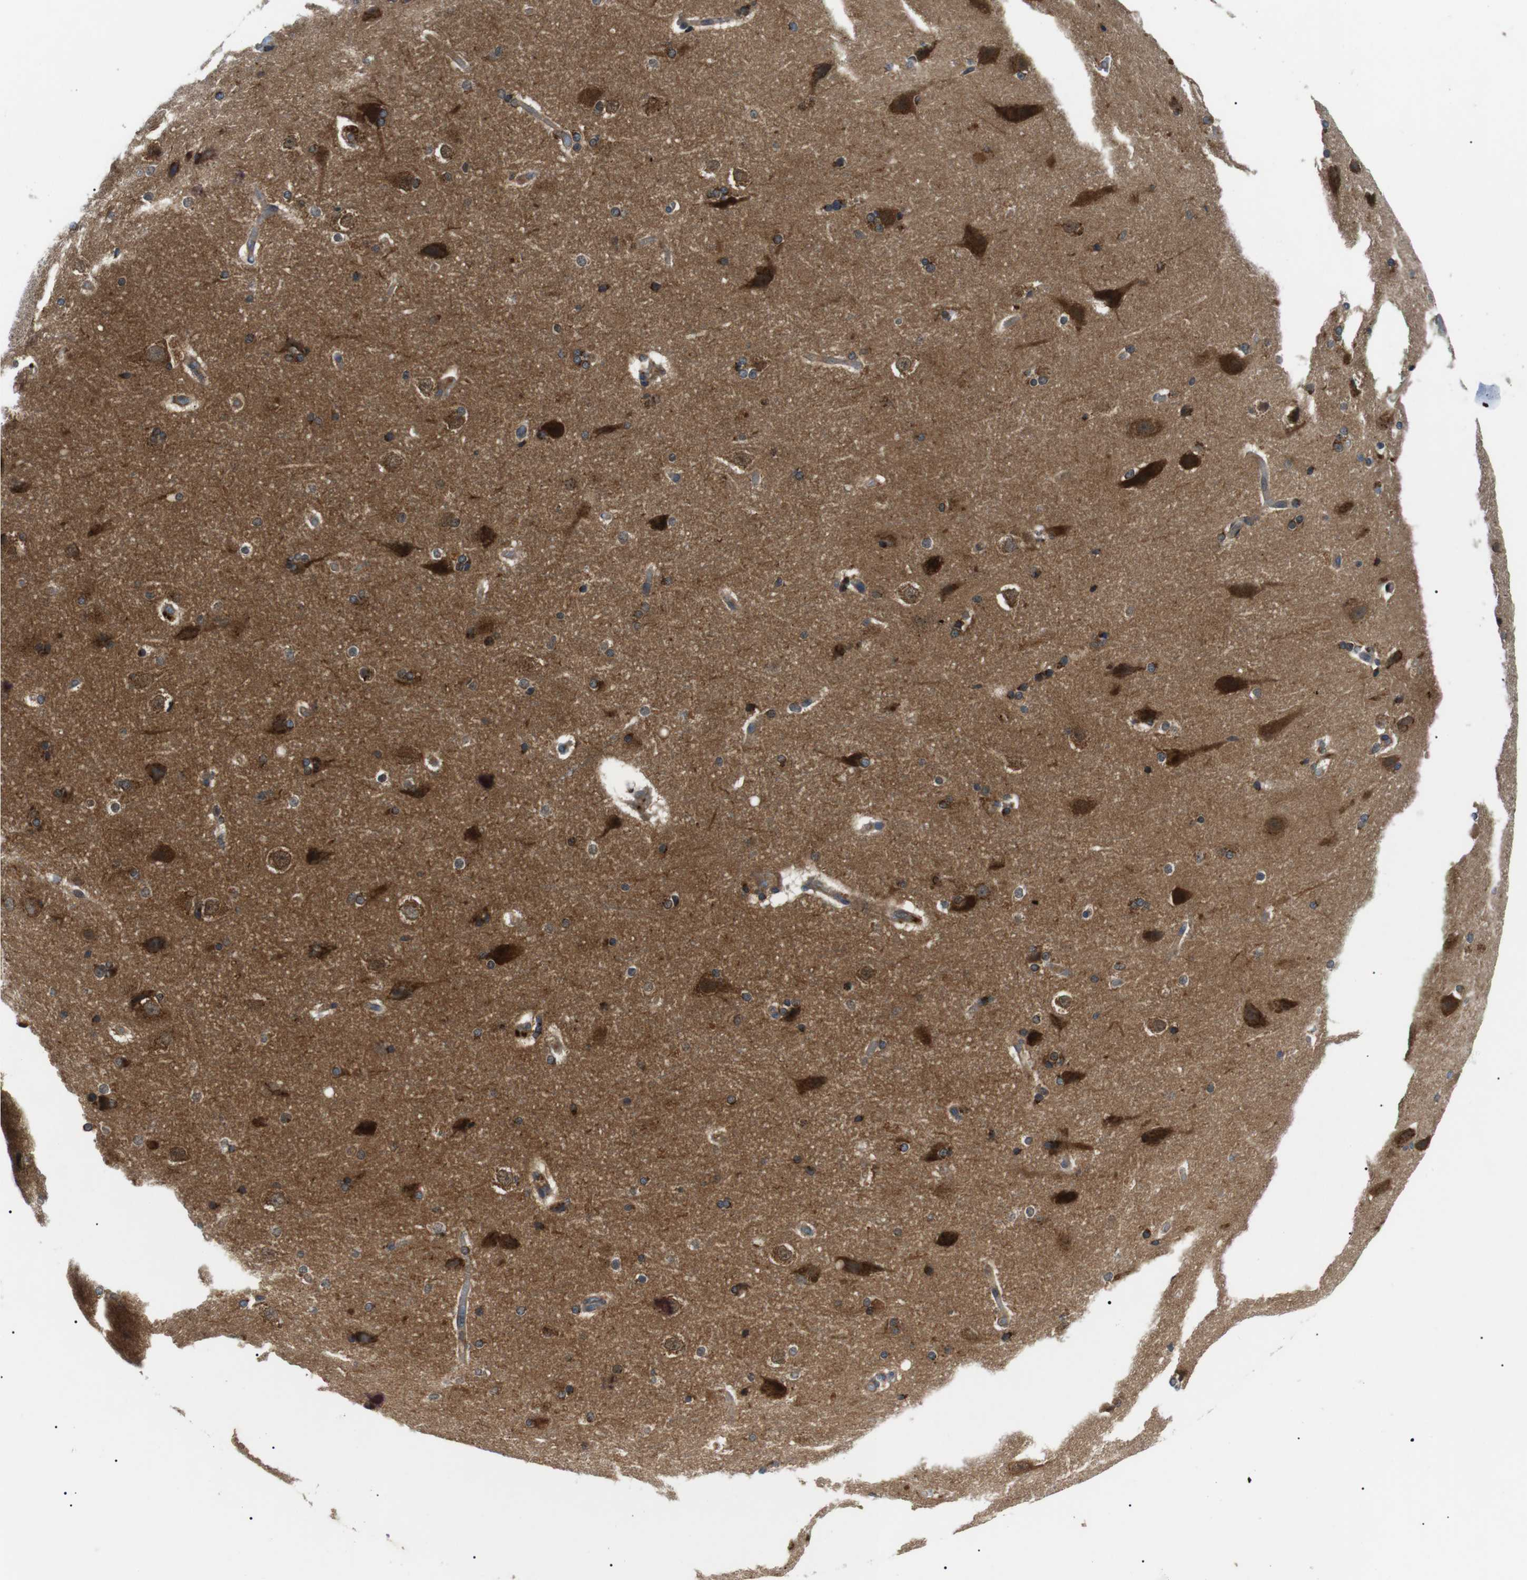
{"staining": {"intensity": "moderate", "quantity": "25%-75%", "location": "cytoplasmic/membranous"}, "tissue": "hippocampus", "cell_type": "Glial cells", "image_type": "normal", "snomed": [{"axis": "morphology", "description": "Normal tissue, NOS"}, {"axis": "topography", "description": "Hippocampus"}], "caption": "High-power microscopy captured an IHC image of benign hippocampus, revealing moderate cytoplasmic/membranous expression in about 25%-75% of glial cells. The staining is performed using DAB brown chromogen to label protein expression. The nuclei are counter-stained blue using hematoxylin.", "gene": "DIPK1A", "patient": {"sex": "female", "age": 19}}